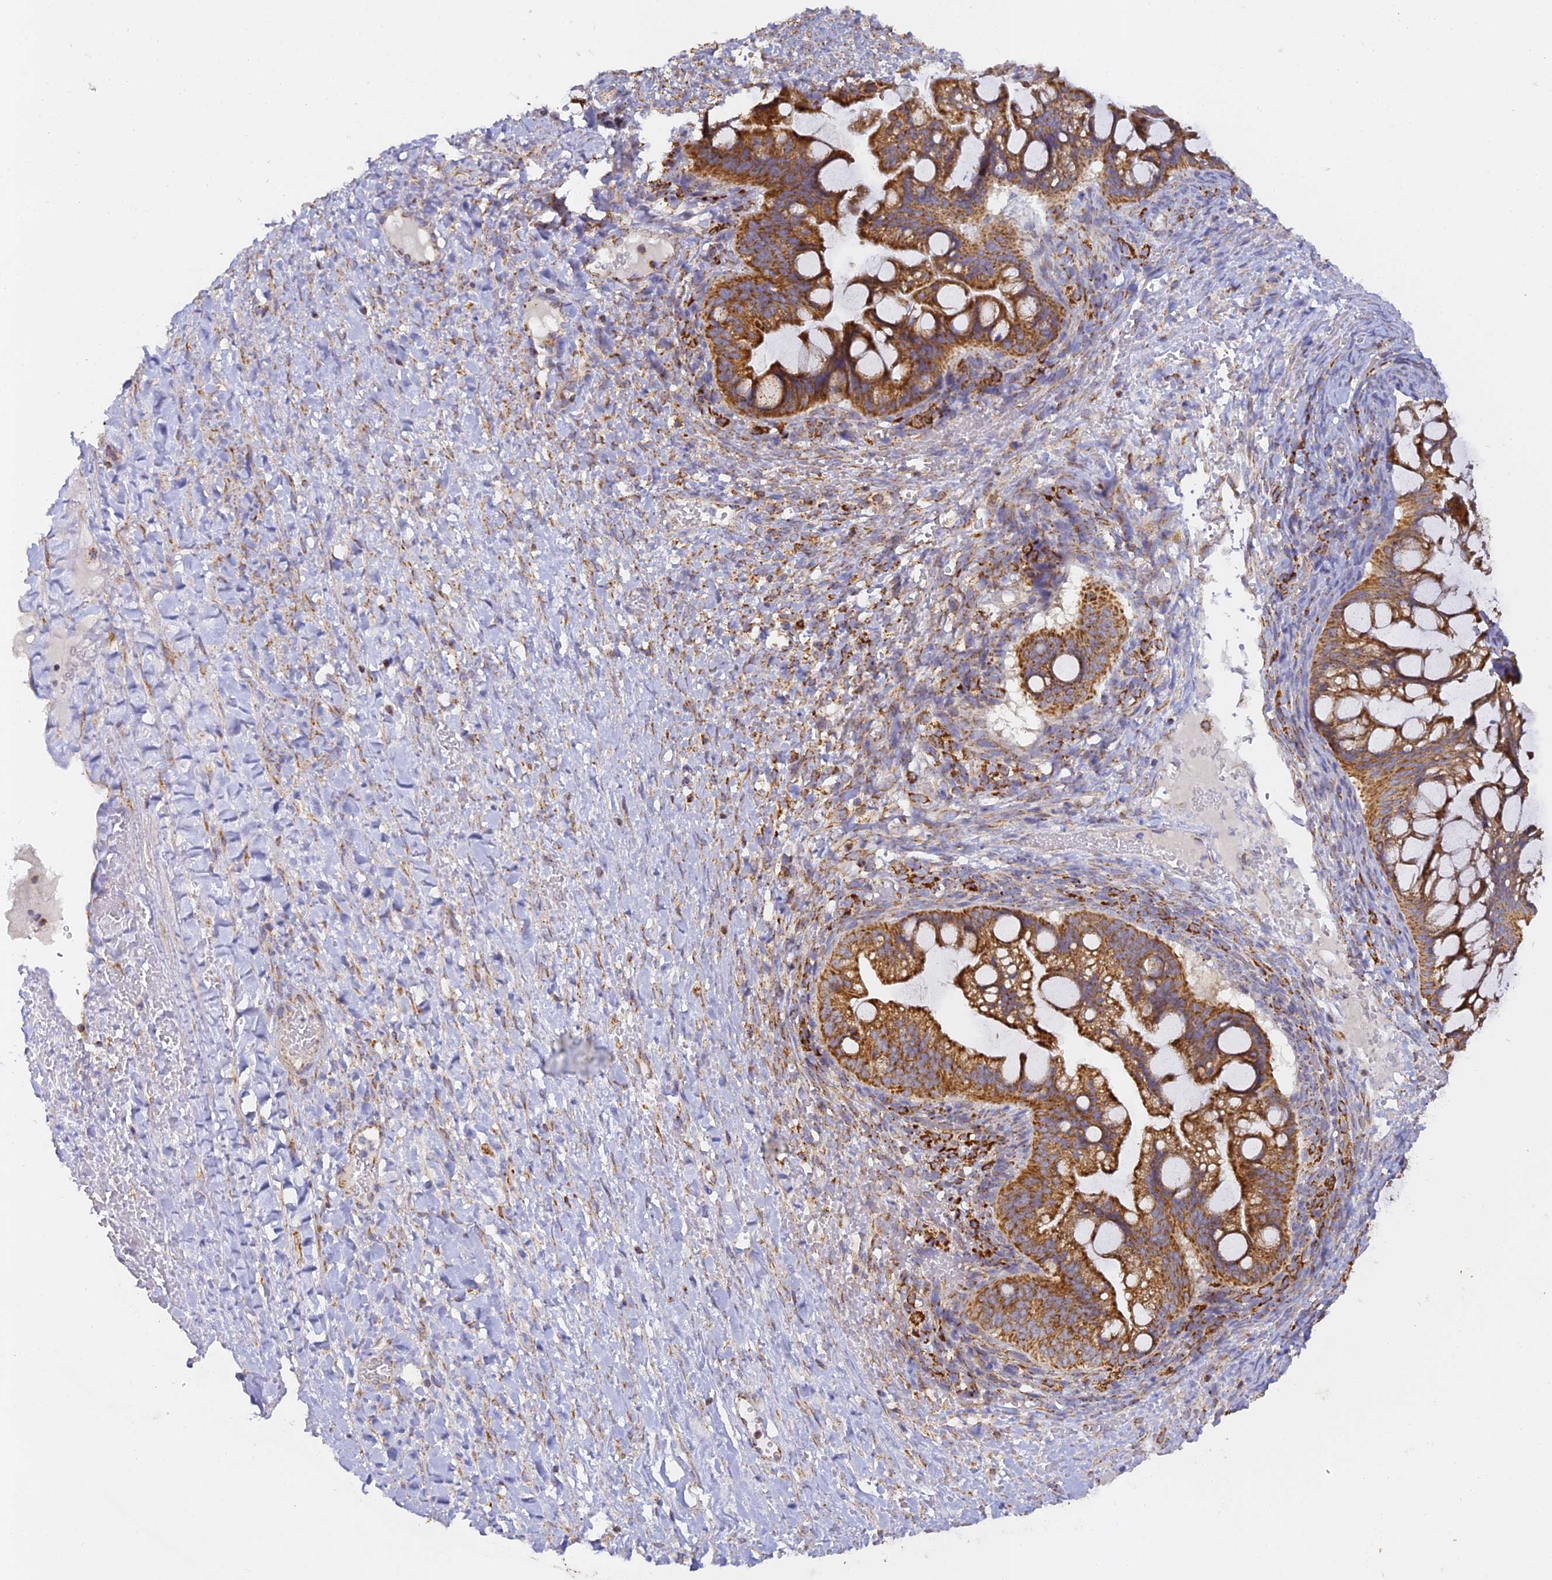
{"staining": {"intensity": "strong", "quantity": ">75%", "location": "cytoplasmic/membranous"}, "tissue": "ovarian cancer", "cell_type": "Tumor cells", "image_type": "cancer", "snomed": [{"axis": "morphology", "description": "Cystadenocarcinoma, mucinous, NOS"}, {"axis": "topography", "description": "Ovary"}], "caption": "Mucinous cystadenocarcinoma (ovarian) stained for a protein (brown) reveals strong cytoplasmic/membranous positive positivity in about >75% of tumor cells.", "gene": "DONSON", "patient": {"sex": "female", "age": 73}}